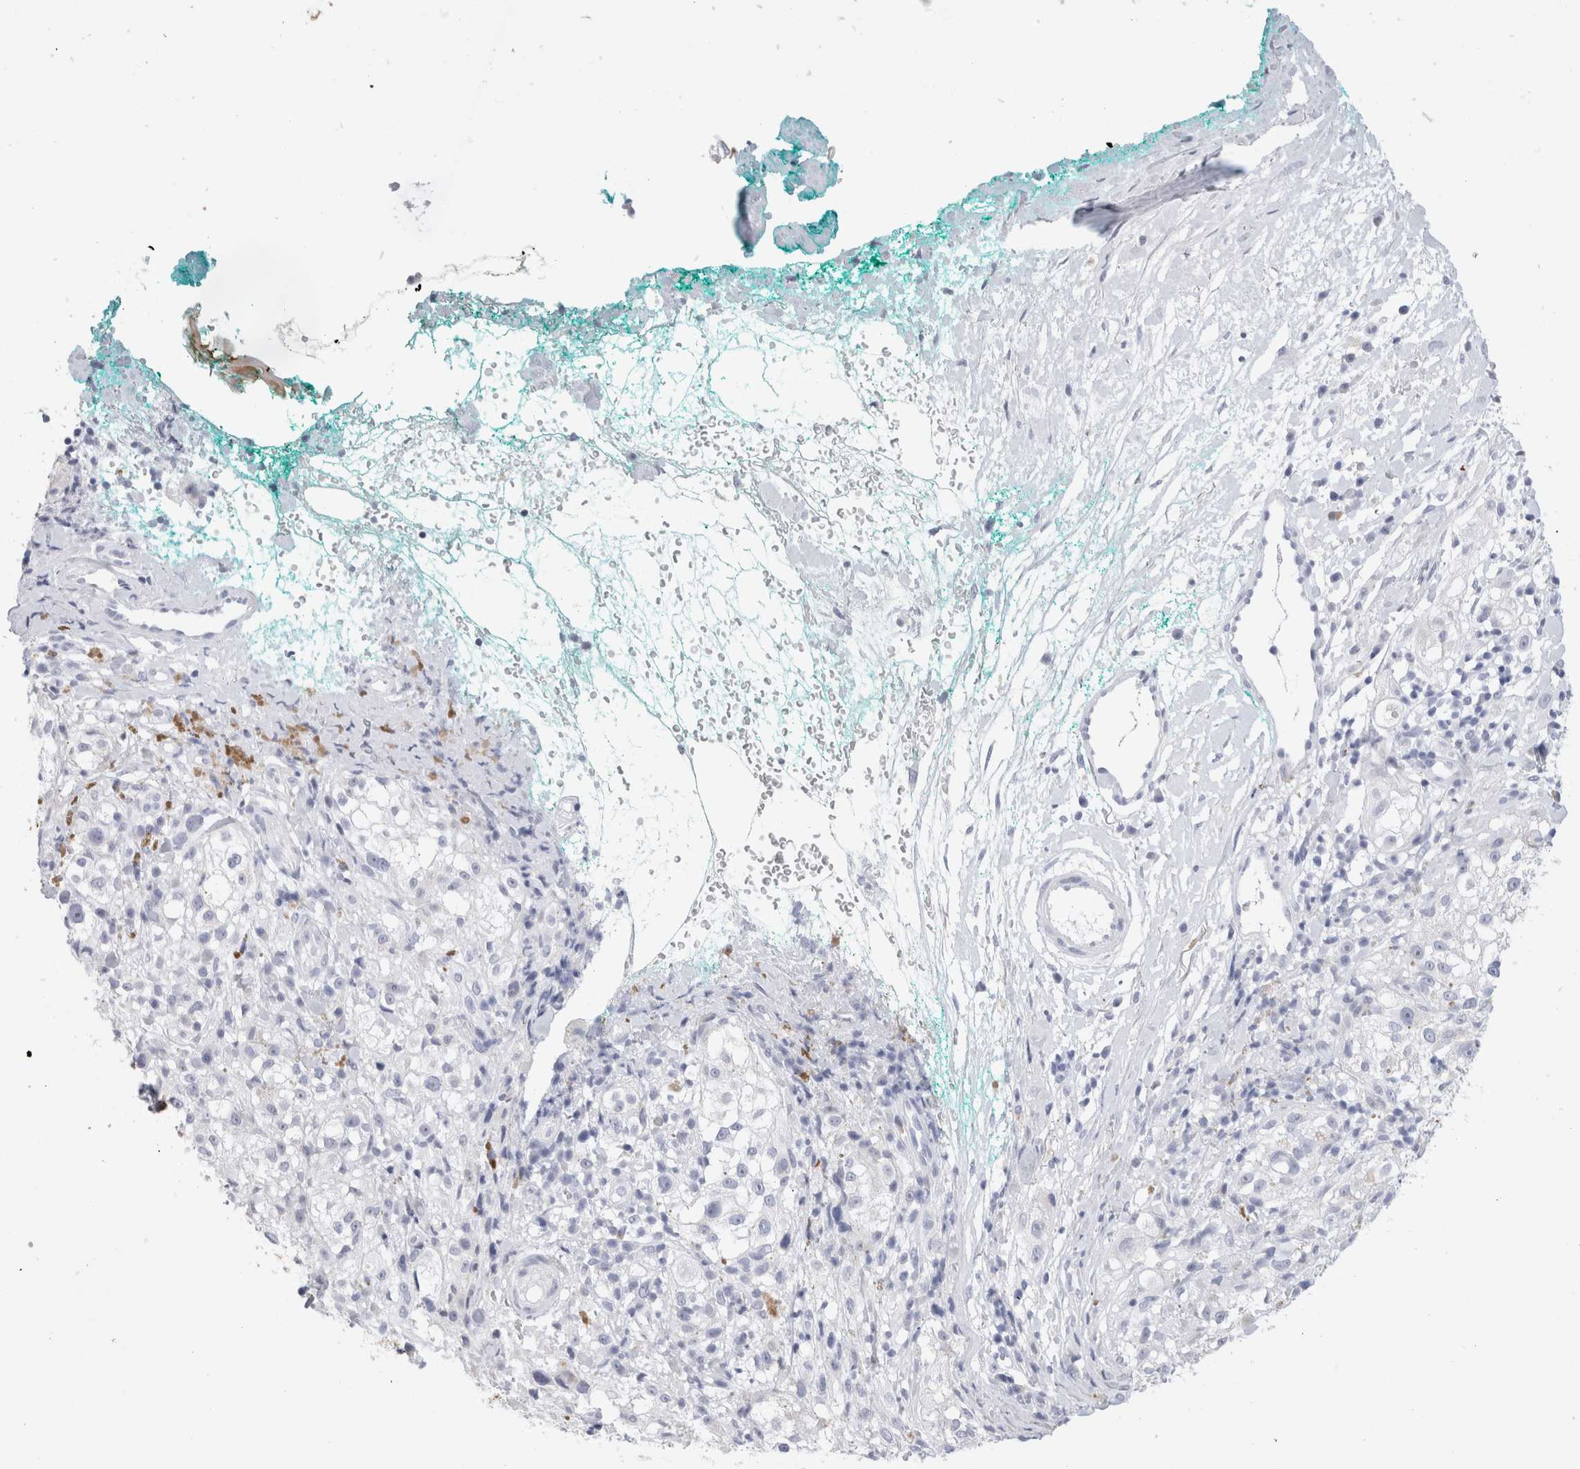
{"staining": {"intensity": "negative", "quantity": "none", "location": "none"}, "tissue": "melanoma", "cell_type": "Tumor cells", "image_type": "cancer", "snomed": [{"axis": "morphology", "description": "Necrosis, NOS"}, {"axis": "morphology", "description": "Malignant melanoma, NOS"}, {"axis": "topography", "description": "Skin"}], "caption": "IHC photomicrograph of melanoma stained for a protein (brown), which exhibits no expression in tumor cells.", "gene": "MUC15", "patient": {"sex": "female", "age": 87}}